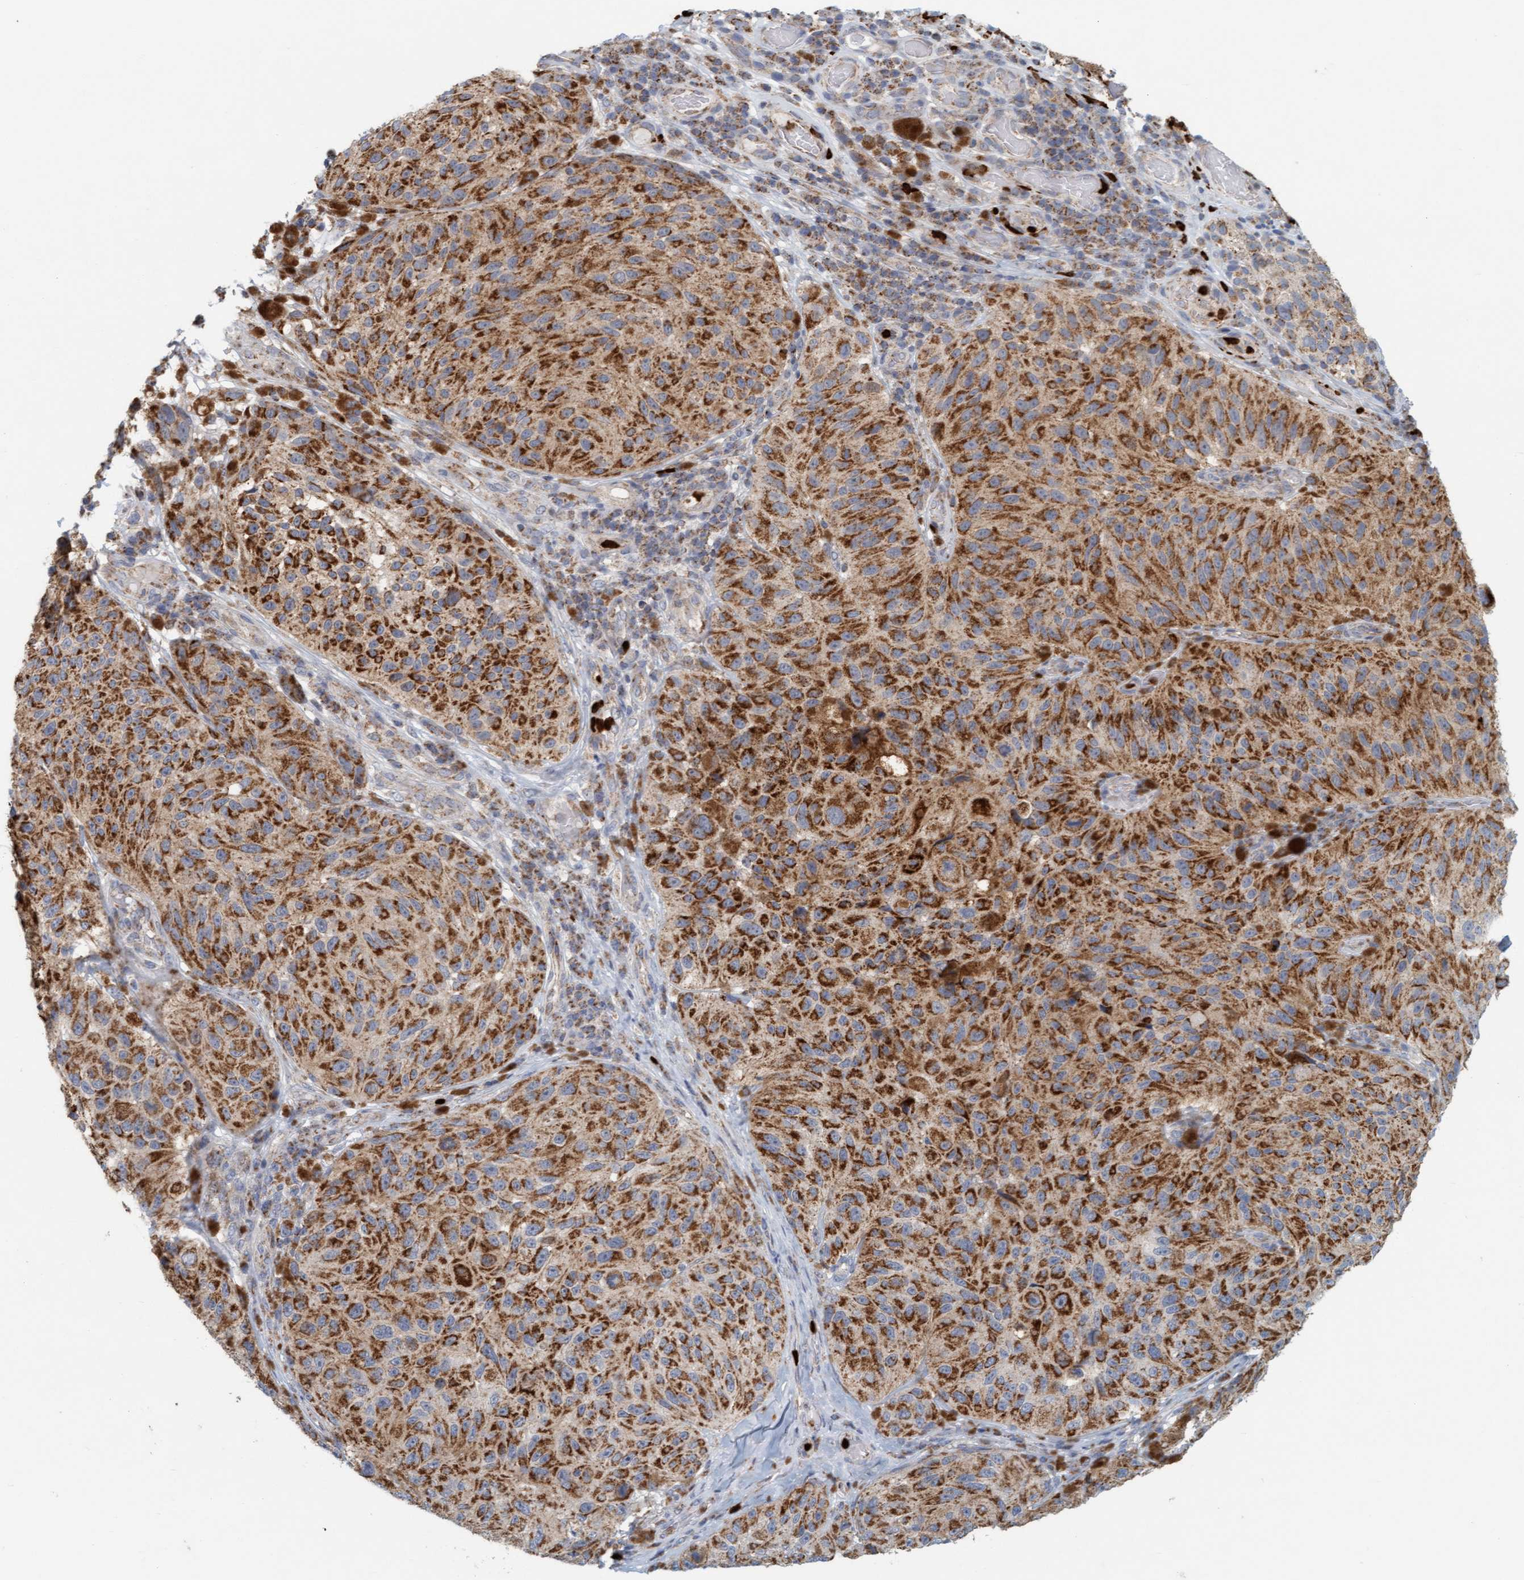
{"staining": {"intensity": "strong", "quantity": ">75%", "location": "cytoplasmic/membranous"}, "tissue": "melanoma", "cell_type": "Tumor cells", "image_type": "cancer", "snomed": [{"axis": "morphology", "description": "Malignant melanoma, NOS"}, {"axis": "topography", "description": "Skin"}], "caption": "Strong cytoplasmic/membranous protein positivity is appreciated in about >75% of tumor cells in malignant melanoma. (Stains: DAB (3,3'-diaminobenzidine) in brown, nuclei in blue, Microscopy: brightfield microscopy at high magnification).", "gene": "B9D1", "patient": {"sex": "female", "age": 73}}